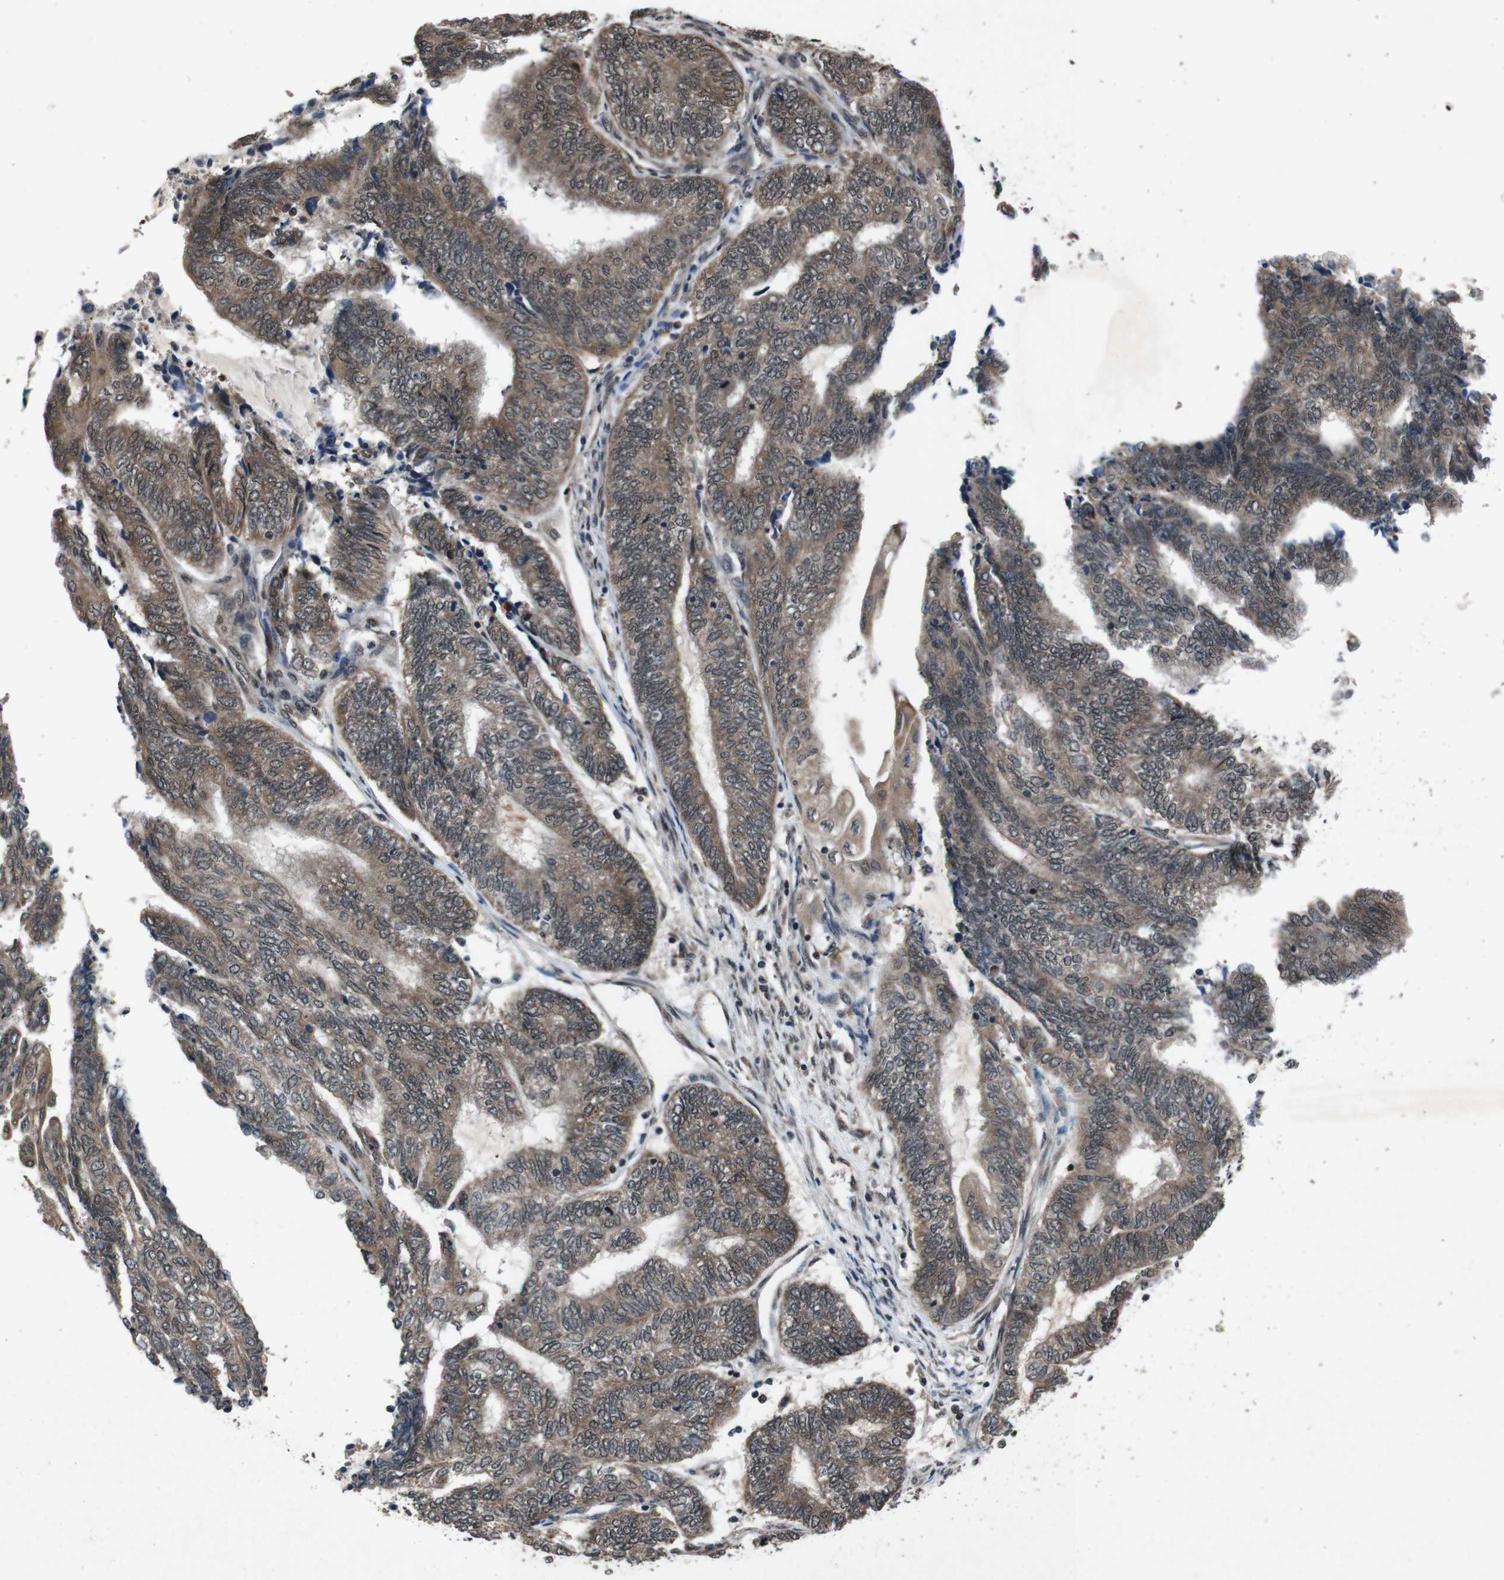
{"staining": {"intensity": "moderate", "quantity": ">75%", "location": "cytoplasmic/membranous"}, "tissue": "endometrial cancer", "cell_type": "Tumor cells", "image_type": "cancer", "snomed": [{"axis": "morphology", "description": "Adenocarcinoma, NOS"}, {"axis": "topography", "description": "Uterus"}, {"axis": "topography", "description": "Endometrium"}], "caption": "Endometrial adenocarcinoma was stained to show a protein in brown. There is medium levels of moderate cytoplasmic/membranous positivity in about >75% of tumor cells.", "gene": "SOCS1", "patient": {"sex": "female", "age": 70}}